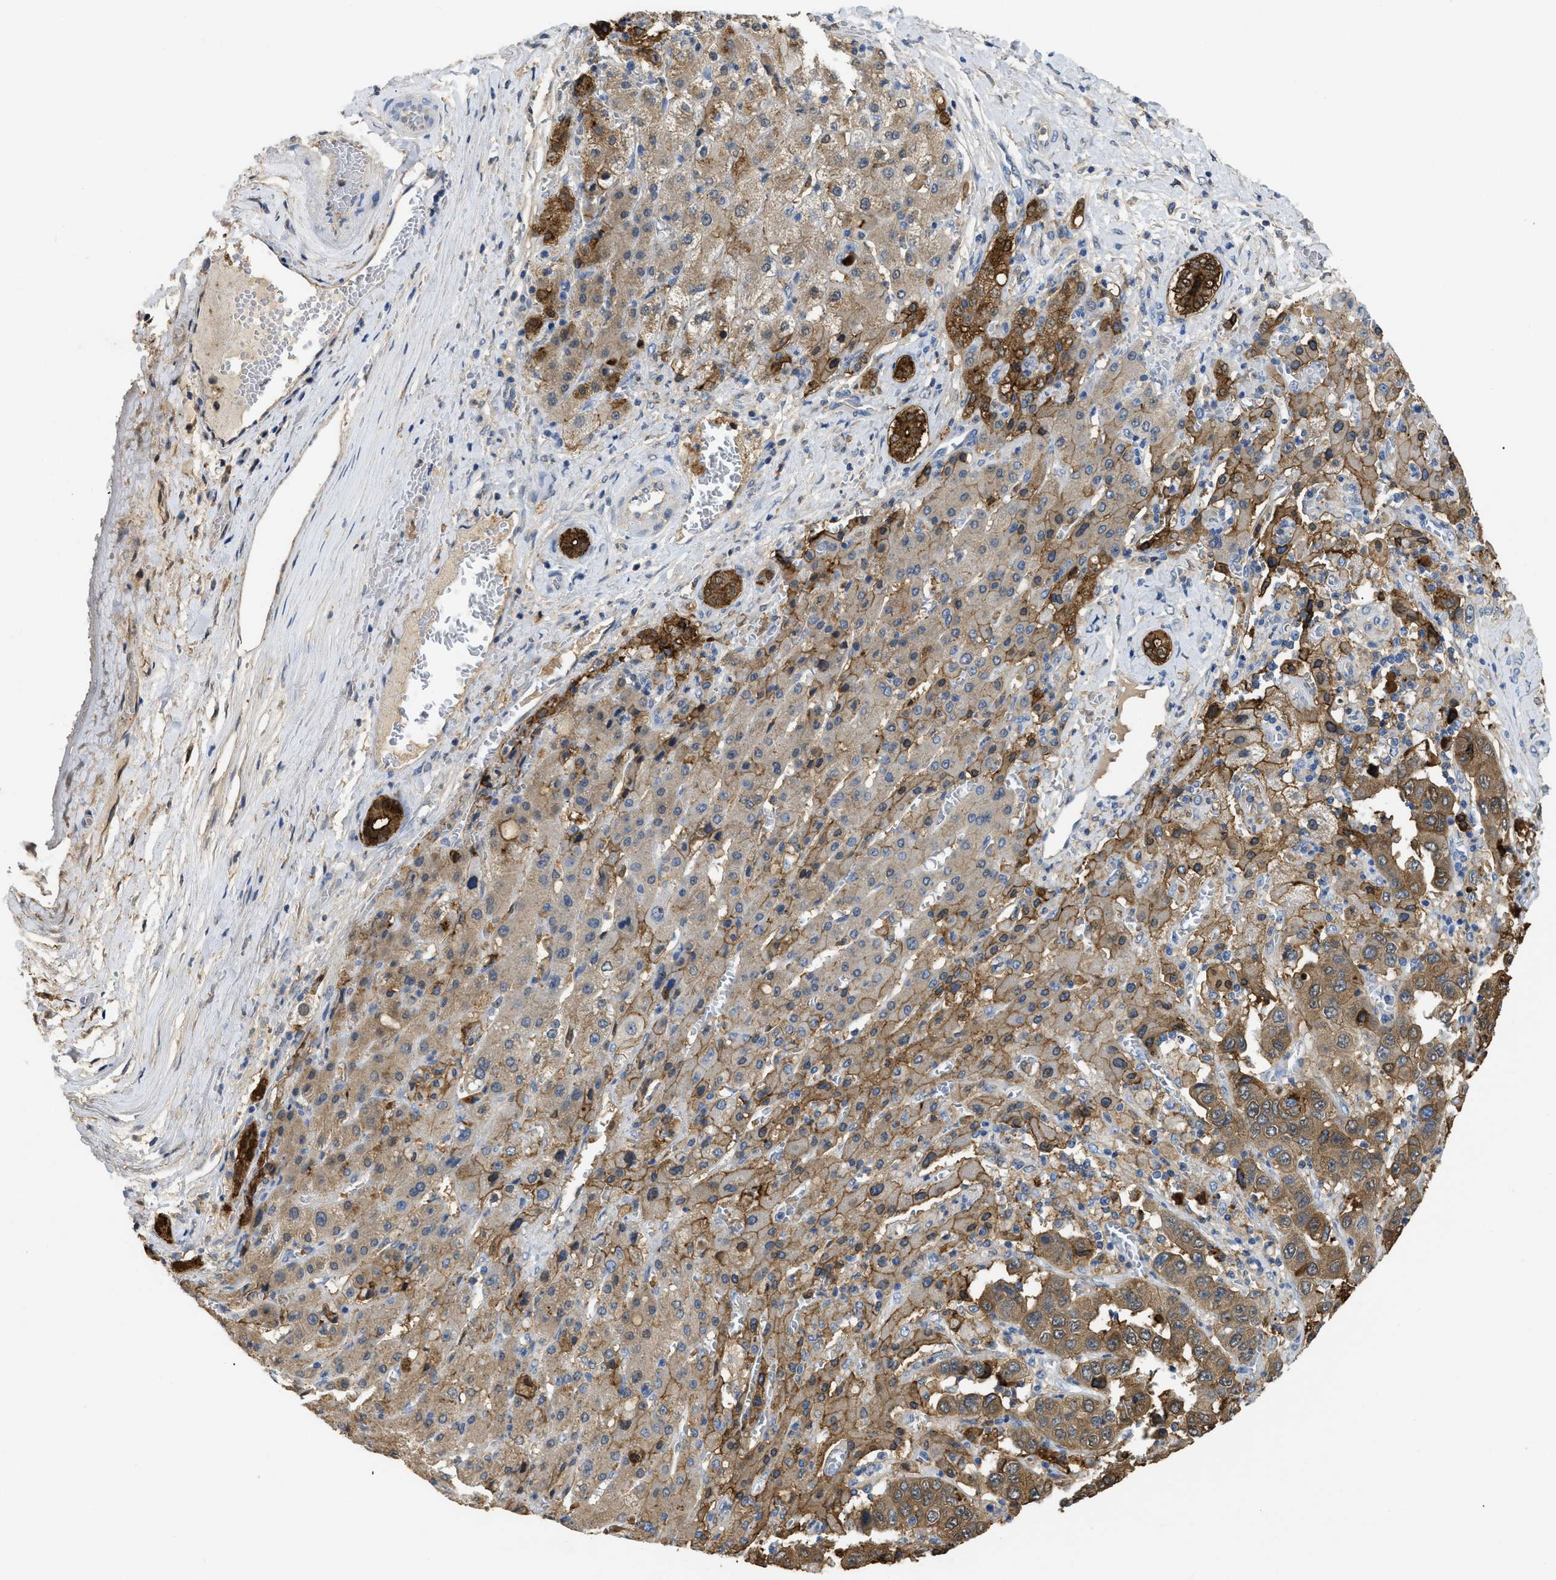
{"staining": {"intensity": "moderate", "quantity": "25%-75%", "location": "cytoplasmic/membranous"}, "tissue": "liver cancer", "cell_type": "Tumor cells", "image_type": "cancer", "snomed": [{"axis": "morphology", "description": "Cholangiocarcinoma"}, {"axis": "topography", "description": "Liver"}], "caption": "Immunohistochemistry (IHC) histopathology image of human liver cholangiocarcinoma stained for a protein (brown), which demonstrates medium levels of moderate cytoplasmic/membranous positivity in about 25%-75% of tumor cells.", "gene": "ANXA4", "patient": {"sex": "female", "age": 52}}